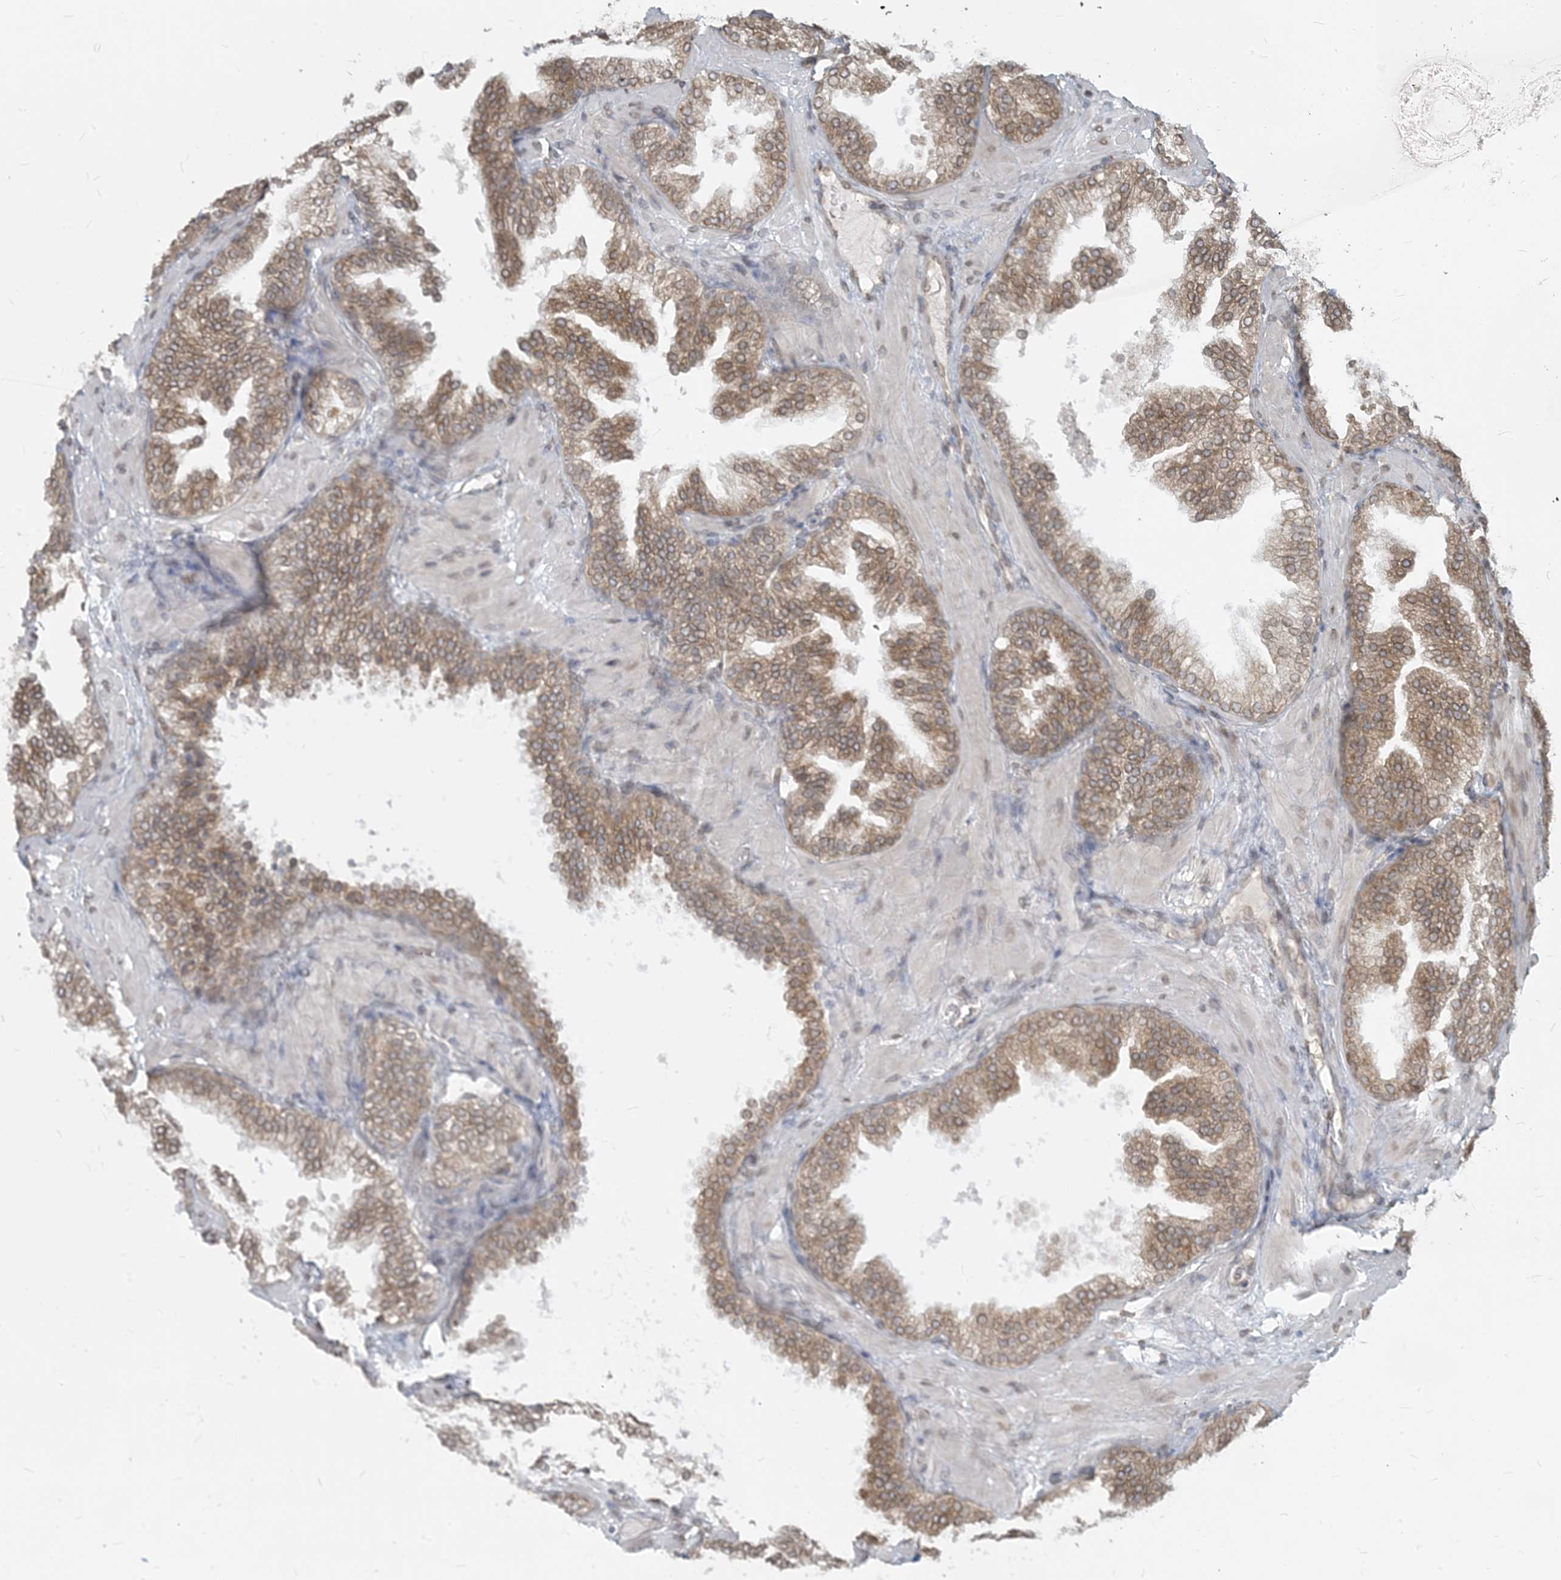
{"staining": {"intensity": "moderate", "quantity": ">75%", "location": "cytoplasmic/membranous"}, "tissue": "prostate cancer", "cell_type": "Tumor cells", "image_type": "cancer", "snomed": [{"axis": "morphology", "description": "Adenocarcinoma, High grade"}, {"axis": "topography", "description": "Prostate"}], "caption": "Tumor cells exhibit moderate cytoplasmic/membranous staining in about >75% of cells in prostate cancer. (DAB (3,3'-diaminobenzidine) IHC, brown staining for protein, blue staining for nuclei).", "gene": "WWP1", "patient": {"sex": "male", "age": 58}}